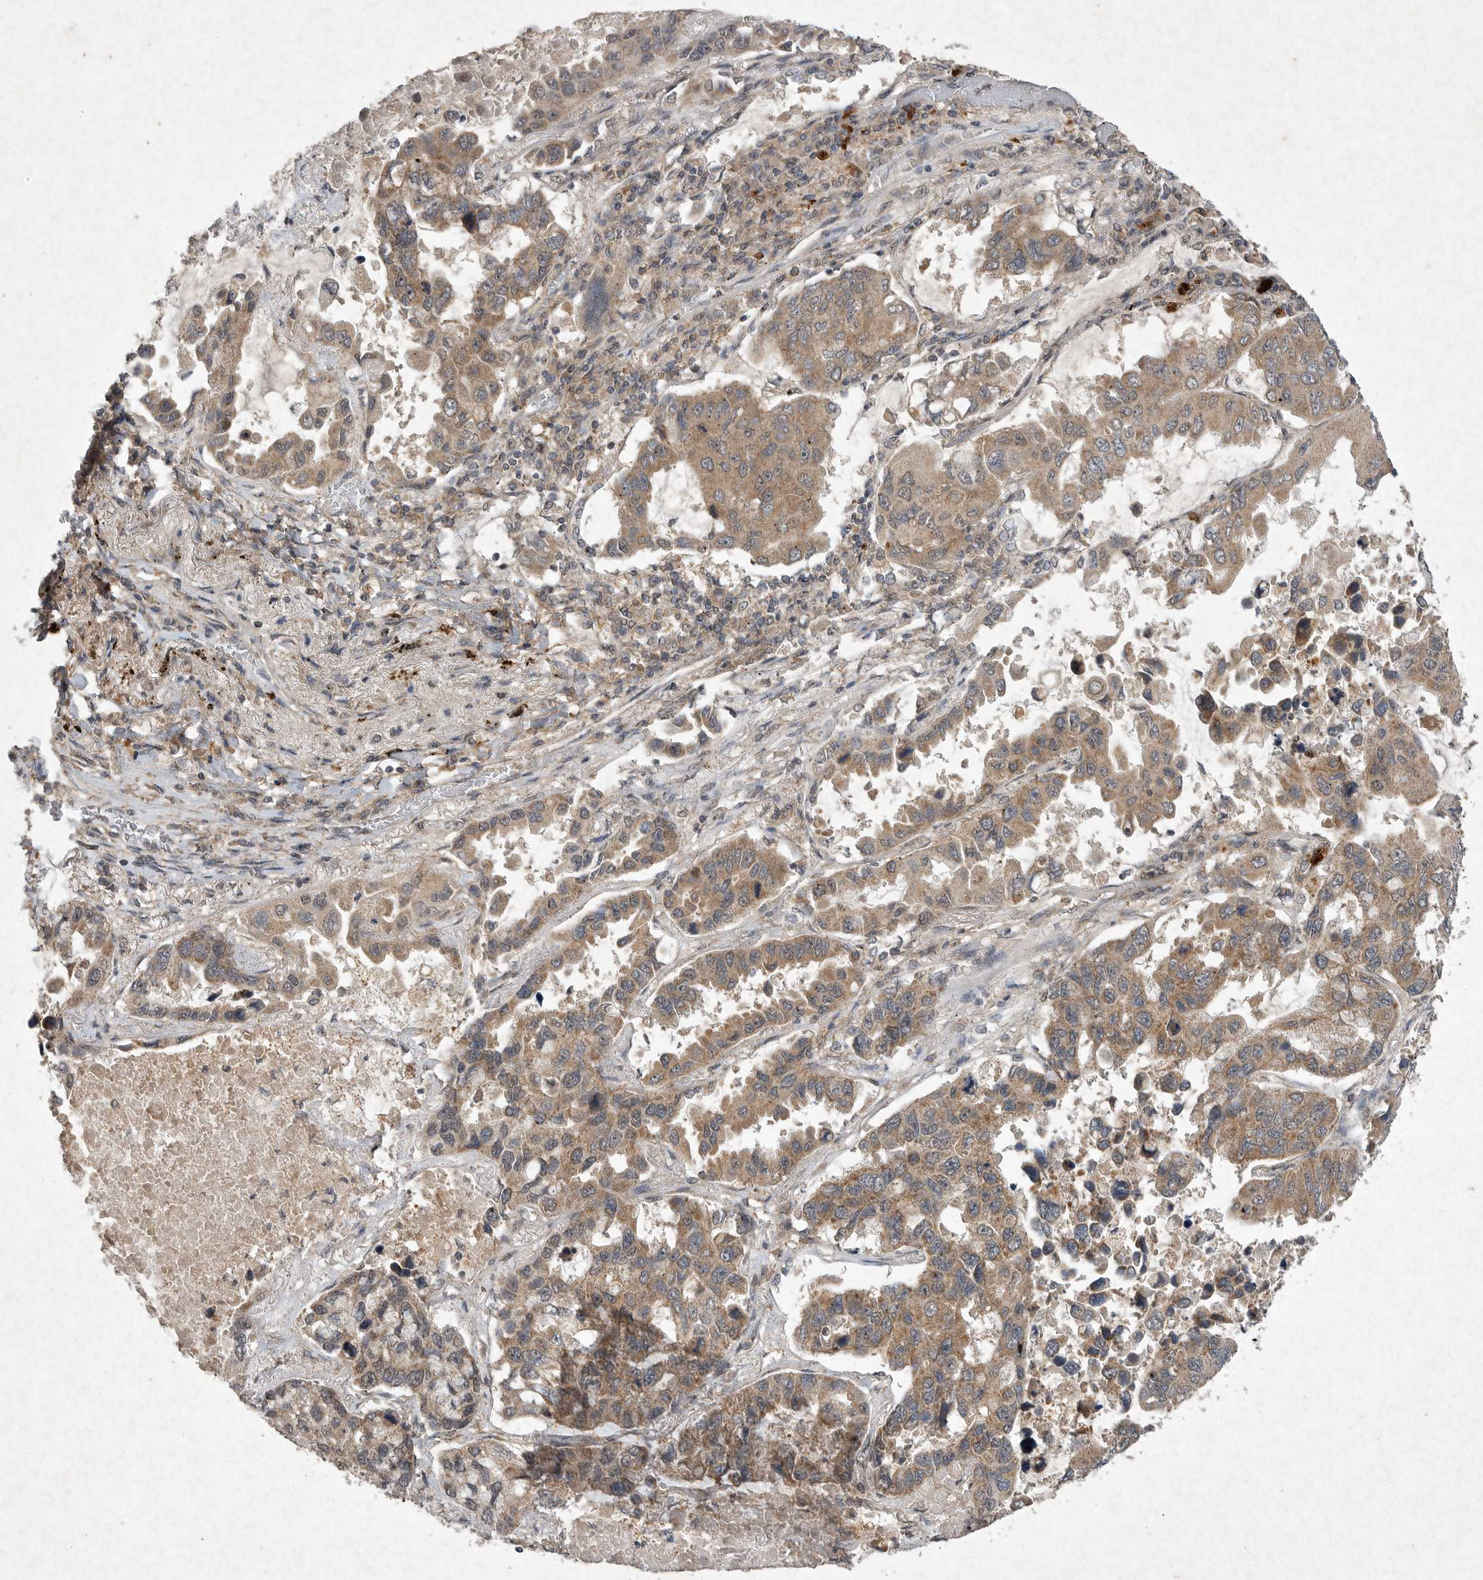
{"staining": {"intensity": "moderate", "quantity": ">75%", "location": "cytoplasmic/membranous"}, "tissue": "lung cancer", "cell_type": "Tumor cells", "image_type": "cancer", "snomed": [{"axis": "morphology", "description": "Adenocarcinoma, NOS"}, {"axis": "topography", "description": "Lung"}], "caption": "Protein staining exhibits moderate cytoplasmic/membranous positivity in approximately >75% of tumor cells in adenocarcinoma (lung). (IHC, brightfield microscopy, high magnification).", "gene": "DDR1", "patient": {"sex": "male", "age": 64}}